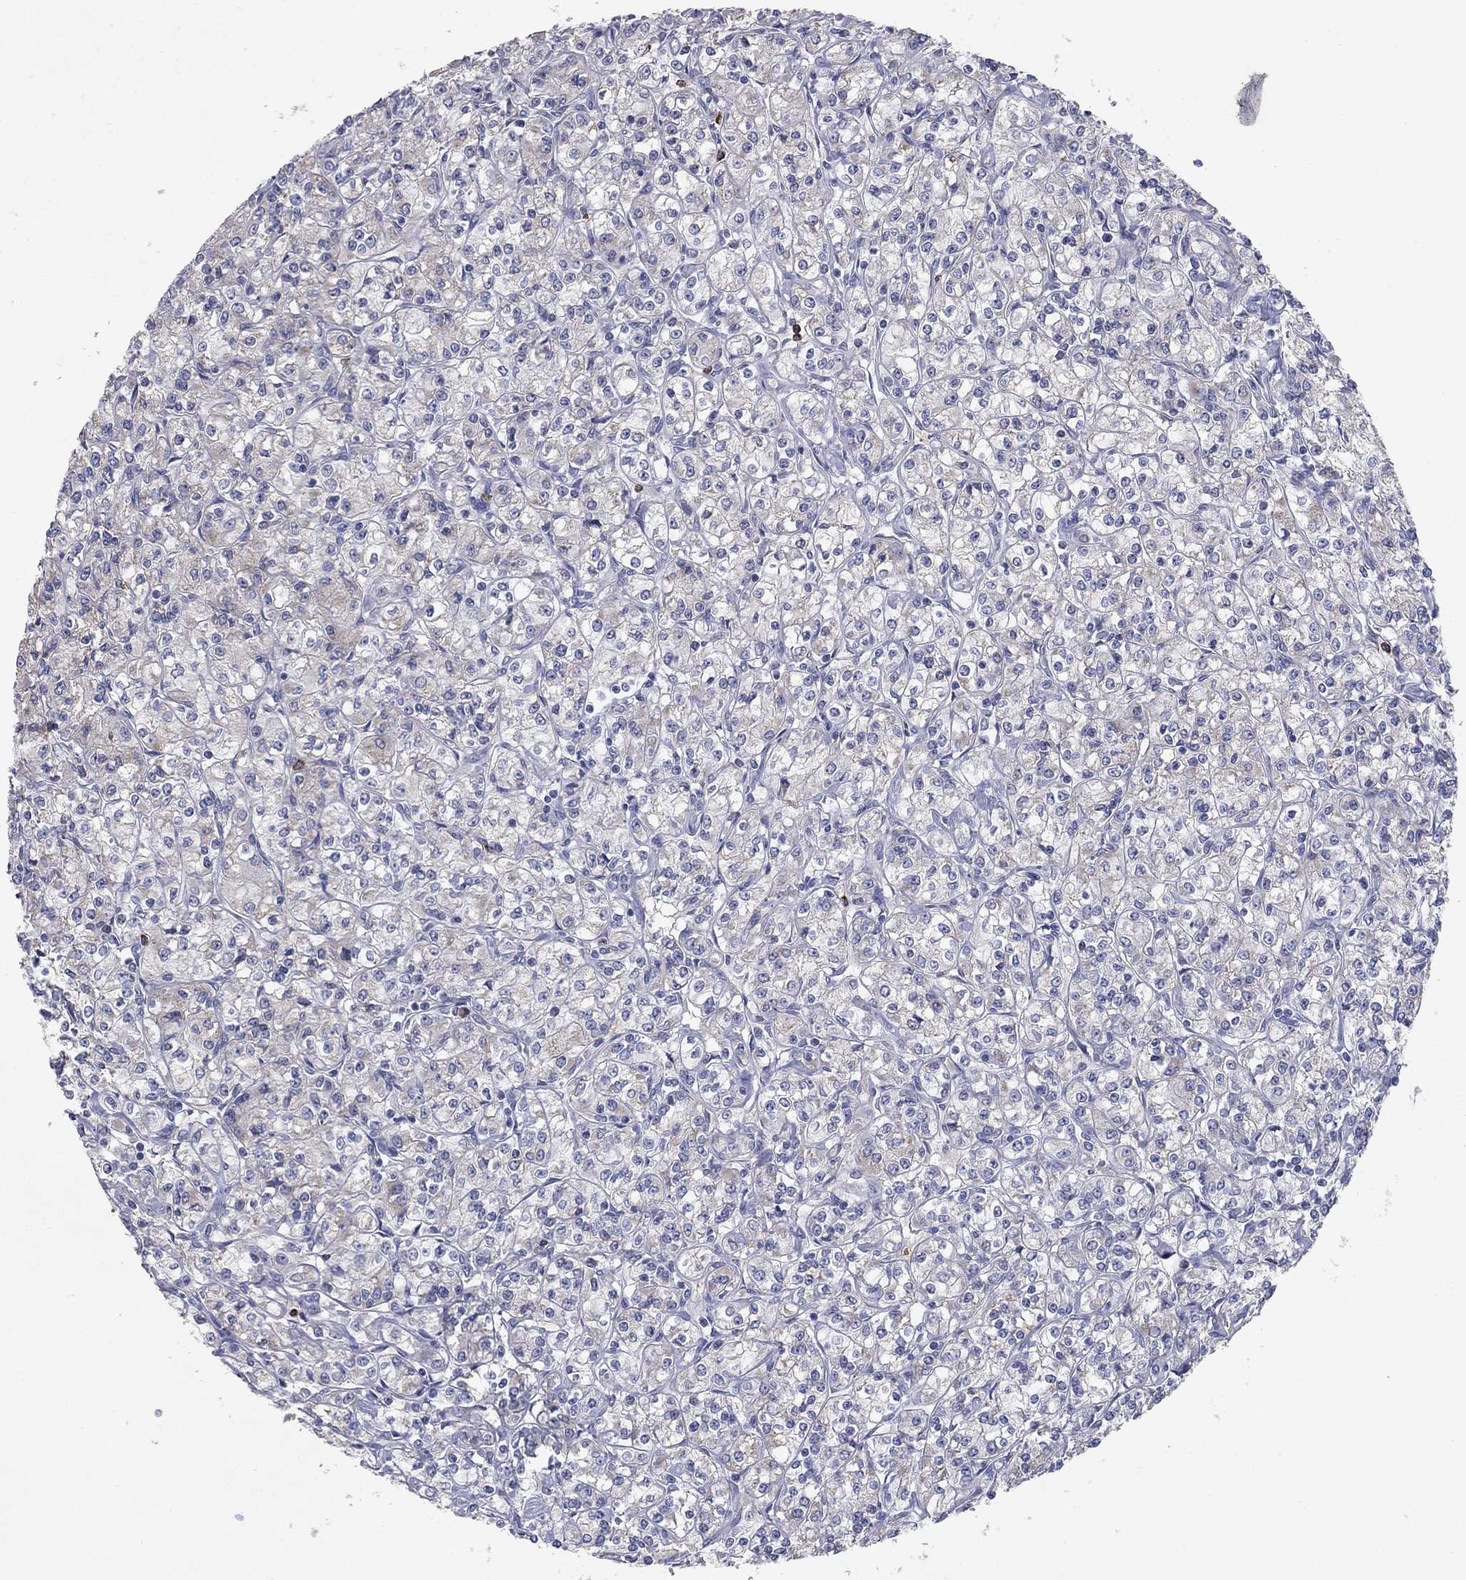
{"staining": {"intensity": "negative", "quantity": "none", "location": "none"}, "tissue": "renal cancer", "cell_type": "Tumor cells", "image_type": "cancer", "snomed": [{"axis": "morphology", "description": "Adenocarcinoma, NOS"}, {"axis": "topography", "description": "Kidney"}], "caption": "IHC histopathology image of human renal cancer (adenocarcinoma) stained for a protein (brown), which reveals no staining in tumor cells.", "gene": "PTGDS", "patient": {"sex": "male", "age": 77}}